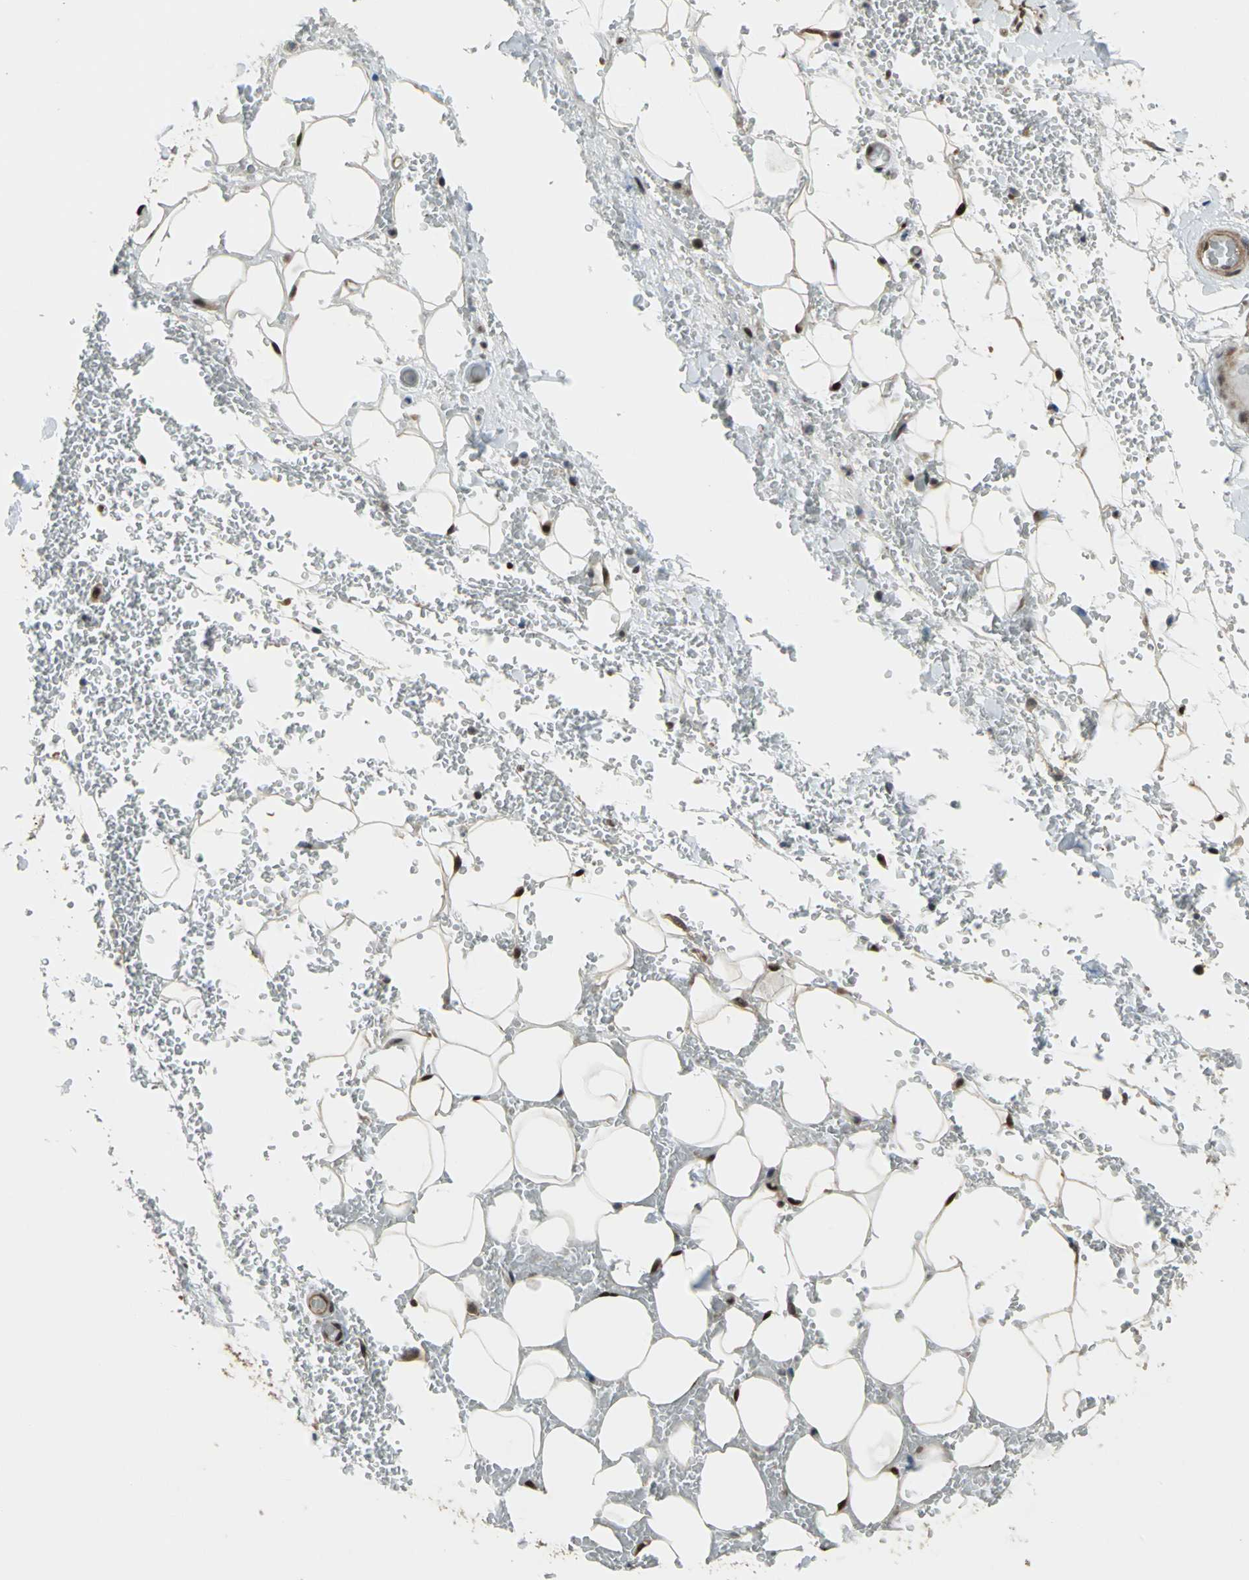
{"staining": {"intensity": "strong", "quantity": ">75%", "location": "cytoplasmic/membranous,nuclear"}, "tissue": "adipose tissue", "cell_type": "Adipocytes", "image_type": "normal", "snomed": [{"axis": "morphology", "description": "Normal tissue, NOS"}, {"axis": "morphology", "description": "Inflammation, NOS"}, {"axis": "topography", "description": "Breast"}], "caption": "There is high levels of strong cytoplasmic/membranous,nuclear positivity in adipocytes of normal adipose tissue, as demonstrated by immunohistochemical staining (brown color).", "gene": "COPS5", "patient": {"sex": "female", "age": 65}}